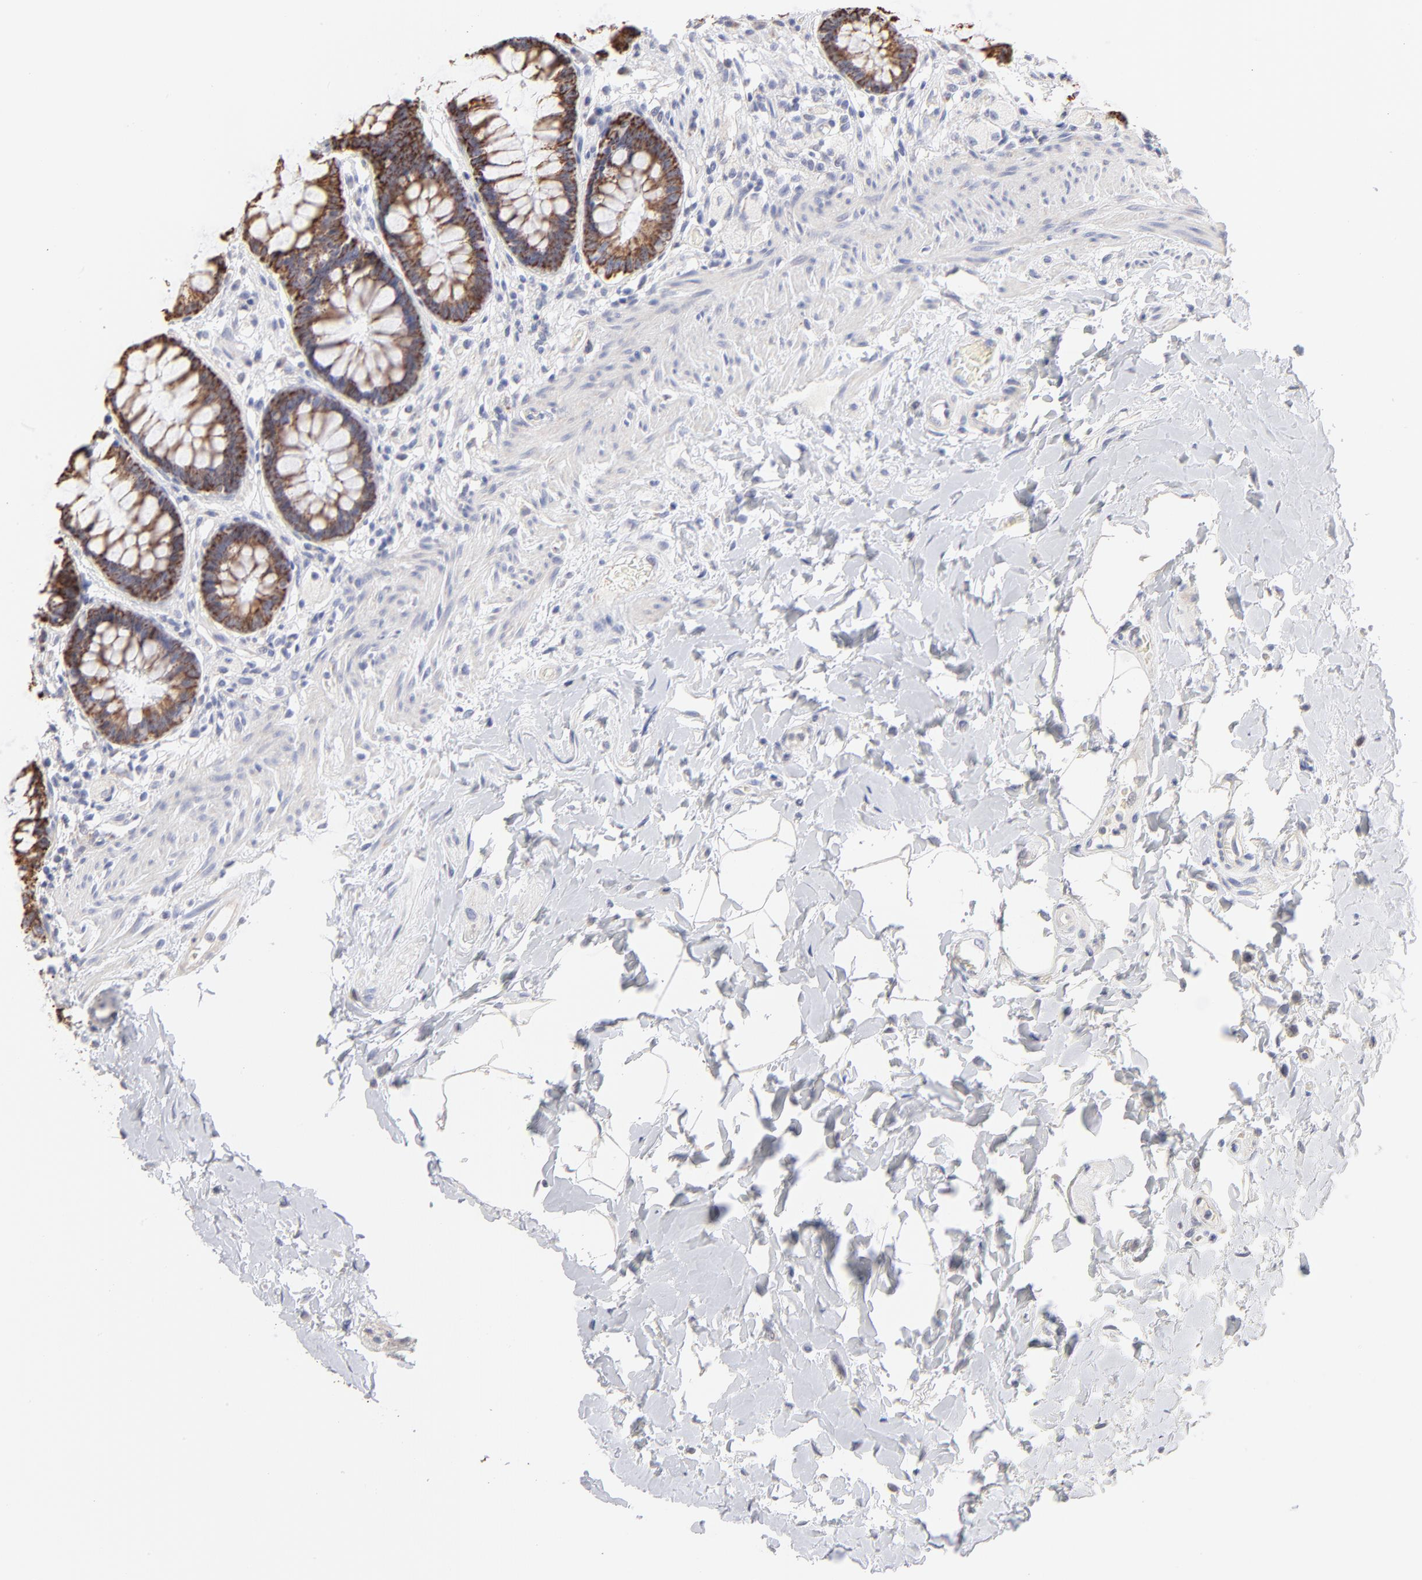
{"staining": {"intensity": "moderate", "quantity": ">75%", "location": "cytoplasmic/membranous"}, "tissue": "rectum", "cell_type": "Glandular cells", "image_type": "normal", "snomed": [{"axis": "morphology", "description": "Normal tissue, NOS"}, {"axis": "topography", "description": "Rectum"}], "caption": "IHC (DAB (3,3'-diaminobenzidine)) staining of unremarkable human rectum displays moderate cytoplasmic/membranous protein expression in approximately >75% of glandular cells.", "gene": "TST", "patient": {"sex": "female", "age": 46}}